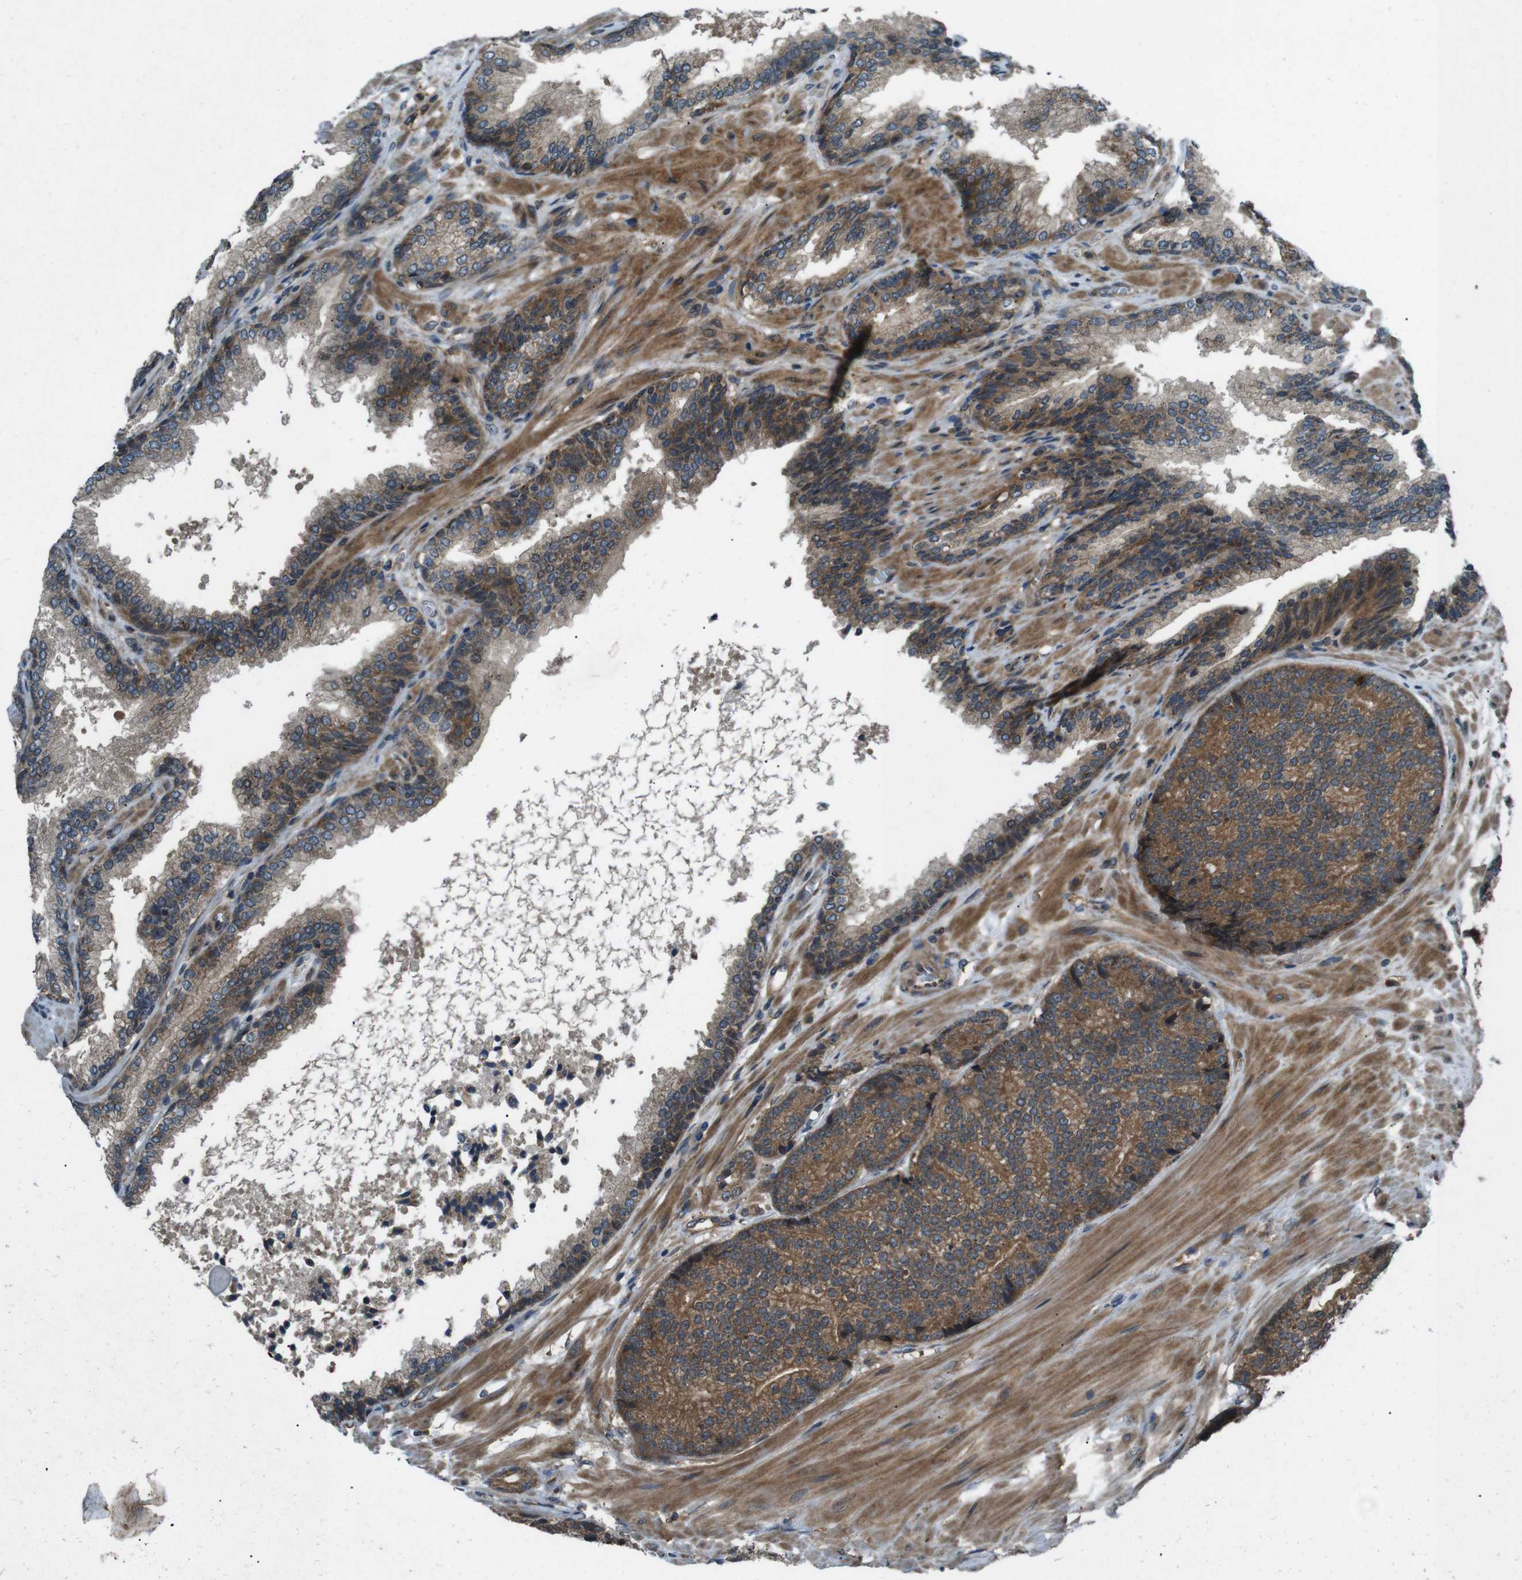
{"staining": {"intensity": "moderate", "quantity": ">75%", "location": "cytoplasmic/membranous"}, "tissue": "prostate cancer", "cell_type": "Tumor cells", "image_type": "cancer", "snomed": [{"axis": "morphology", "description": "Adenocarcinoma, High grade"}, {"axis": "topography", "description": "Prostate"}], "caption": "This is a photomicrograph of IHC staining of prostate high-grade adenocarcinoma, which shows moderate staining in the cytoplasmic/membranous of tumor cells.", "gene": "SLC27A4", "patient": {"sex": "male", "age": 61}}